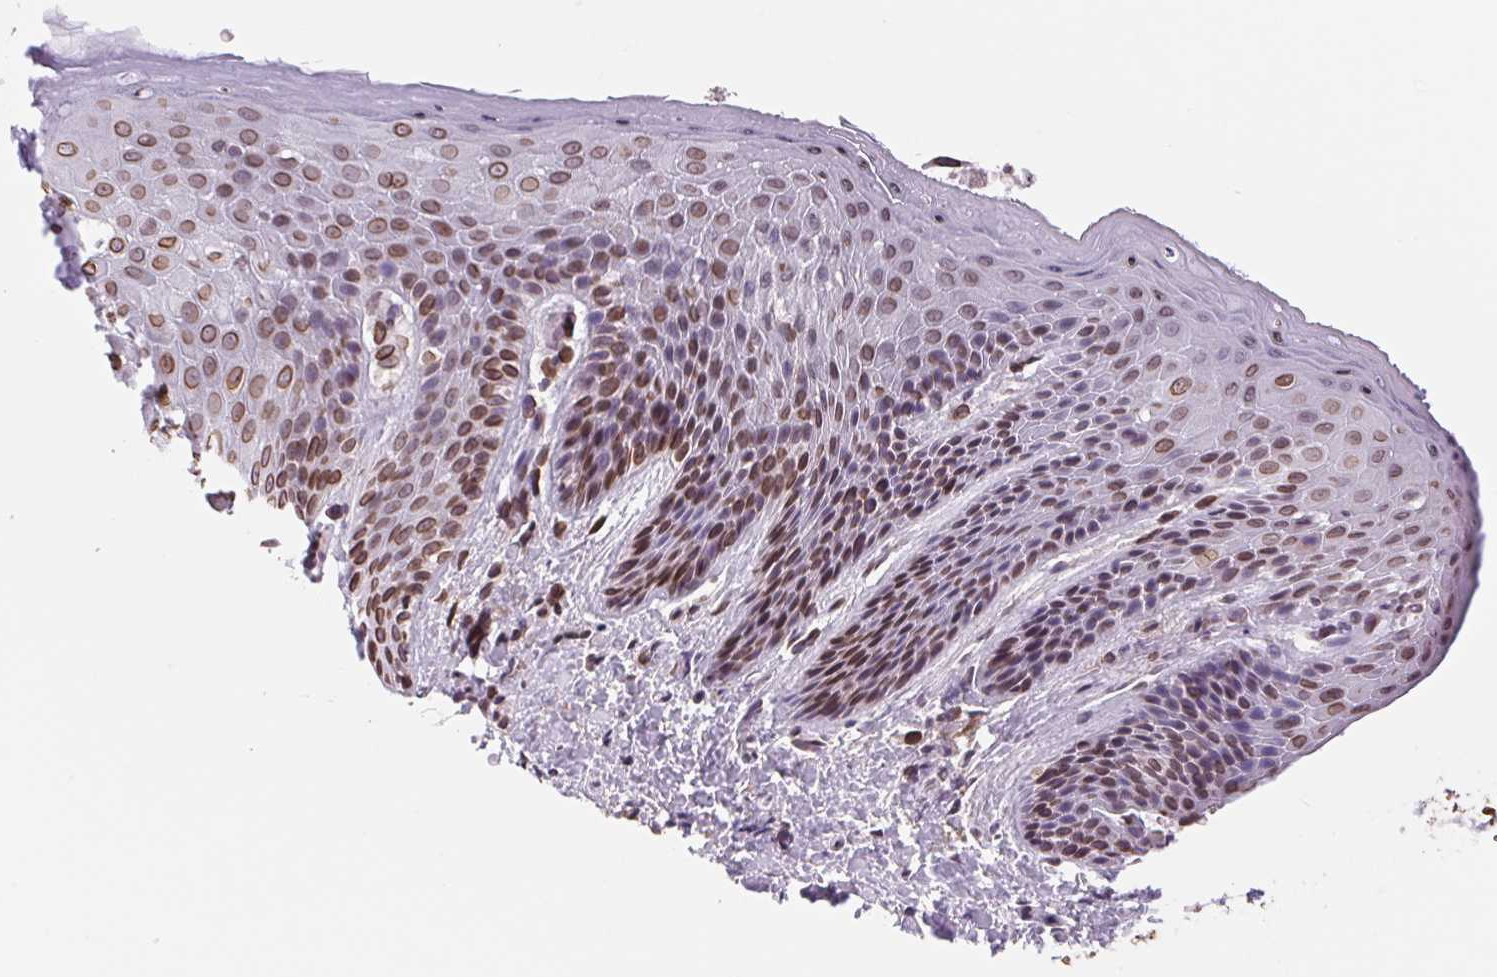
{"staining": {"intensity": "strong", "quantity": "25%-75%", "location": "cytoplasmic/membranous,nuclear"}, "tissue": "skin", "cell_type": "Epidermal cells", "image_type": "normal", "snomed": [{"axis": "morphology", "description": "Normal tissue, NOS"}, {"axis": "topography", "description": "Anal"}, {"axis": "topography", "description": "Peripheral nerve tissue"}], "caption": "Benign skin demonstrates strong cytoplasmic/membranous,nuclear staining in approximately 25%-75% of epidermal cells (DAB IHC, brown staining for protein, blue staining for nuclei)..", "gene": "LMNB2", "patient": {"sex": "male", "age": 51}}